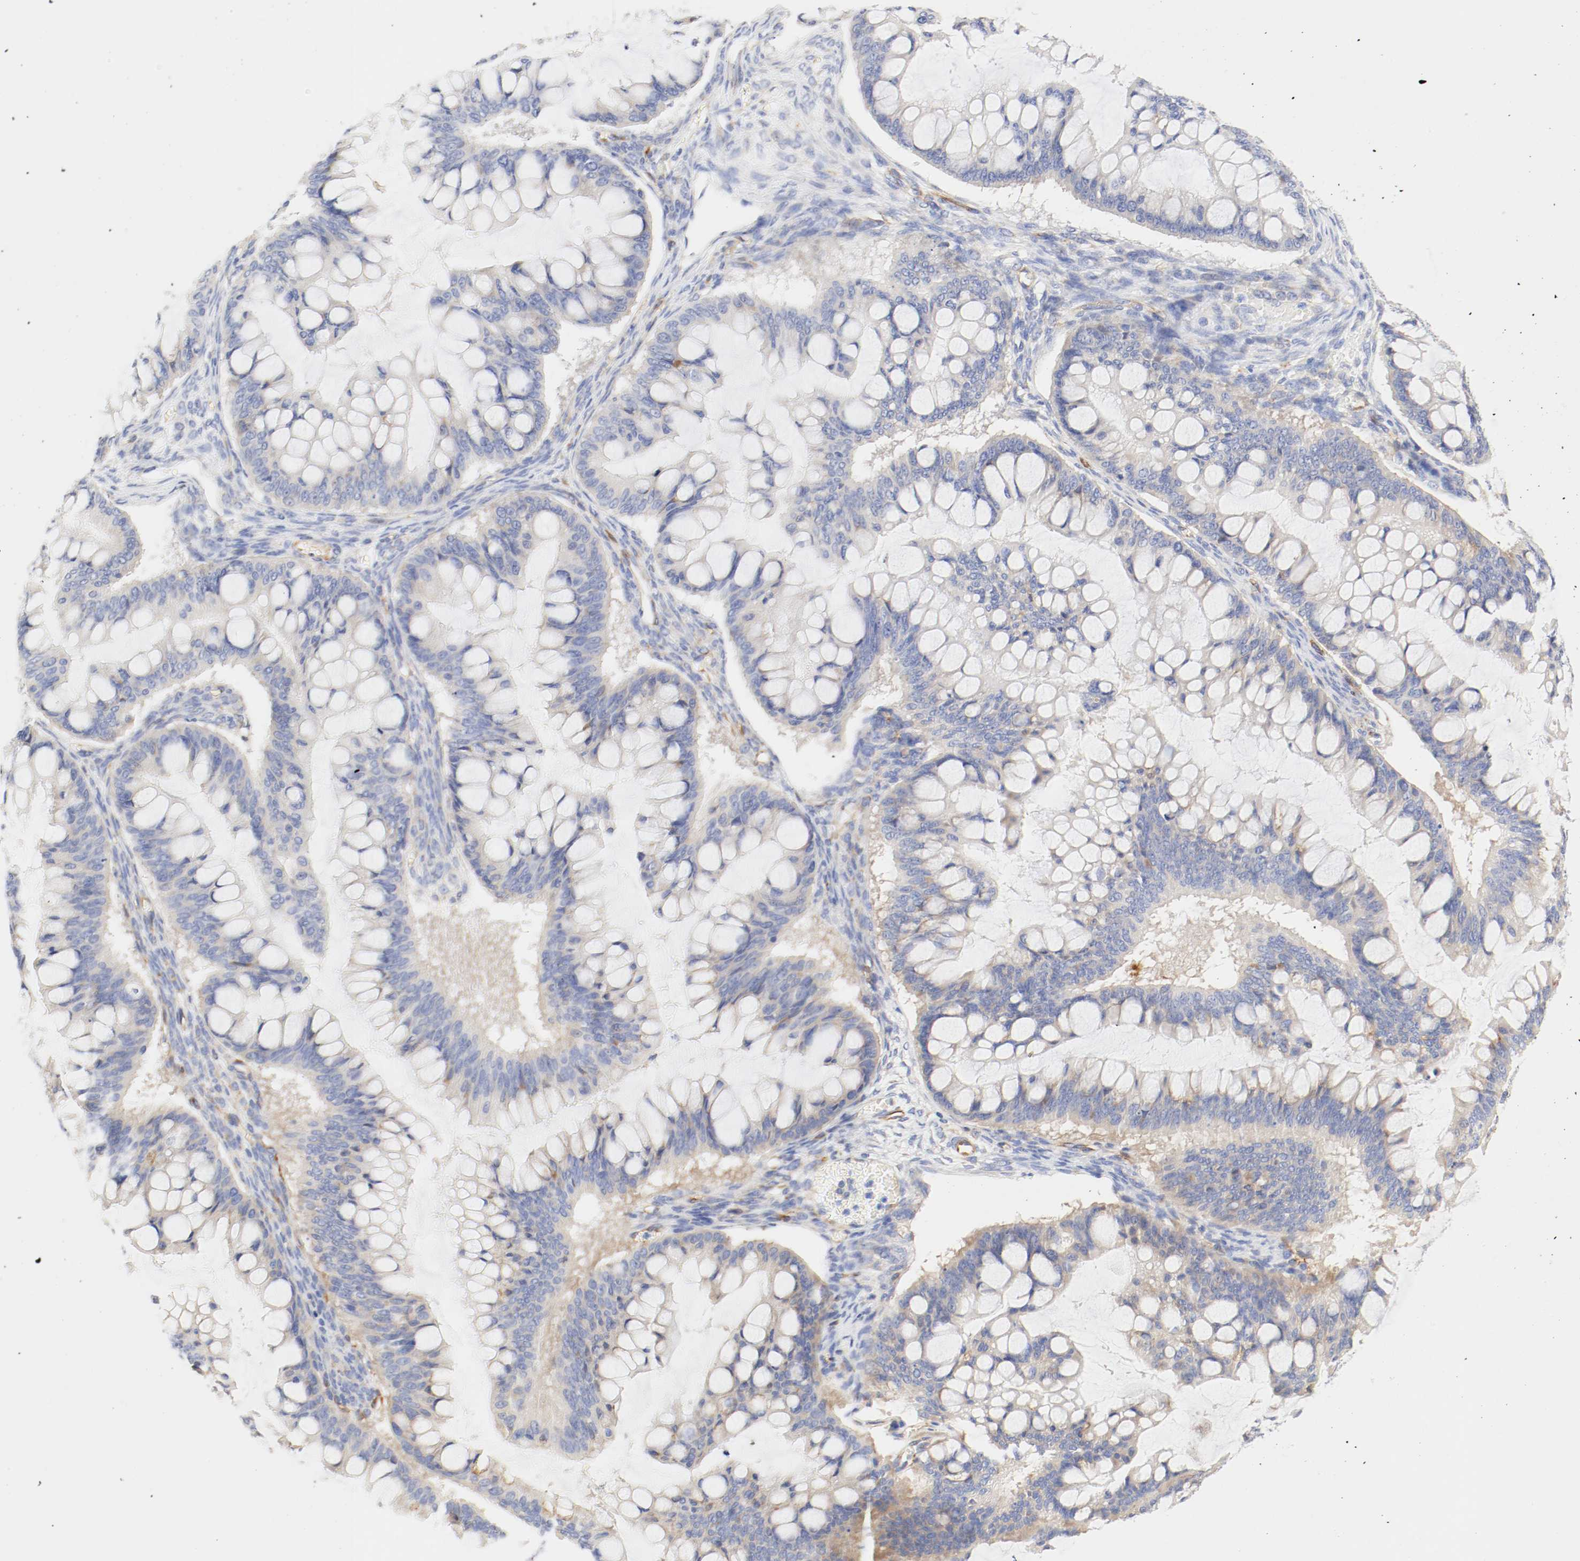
{"staining": {"intensity": "moderate", "quantity": ">75%", "location": "cytoplasmic/membranous"}, "tissue": "ovarian cancer", "cell_type": "Tumor cells", "image_type": "cancer", "snomed": [{"axis": "morphology", "description": "Cystadenocarcinoma, mucinous, NOS"}, {"axis": "topography", "description": "Ovary"}], "caption": "Ovarian cancer (mucinous cystadenocarcinoma) stained for a protein (brown) shows moderate cytoplasmic/membranous positive staining in about >75% of tumor cells.", "gene": "GIT1", "patient": {"sex": "female", "age": 73}}